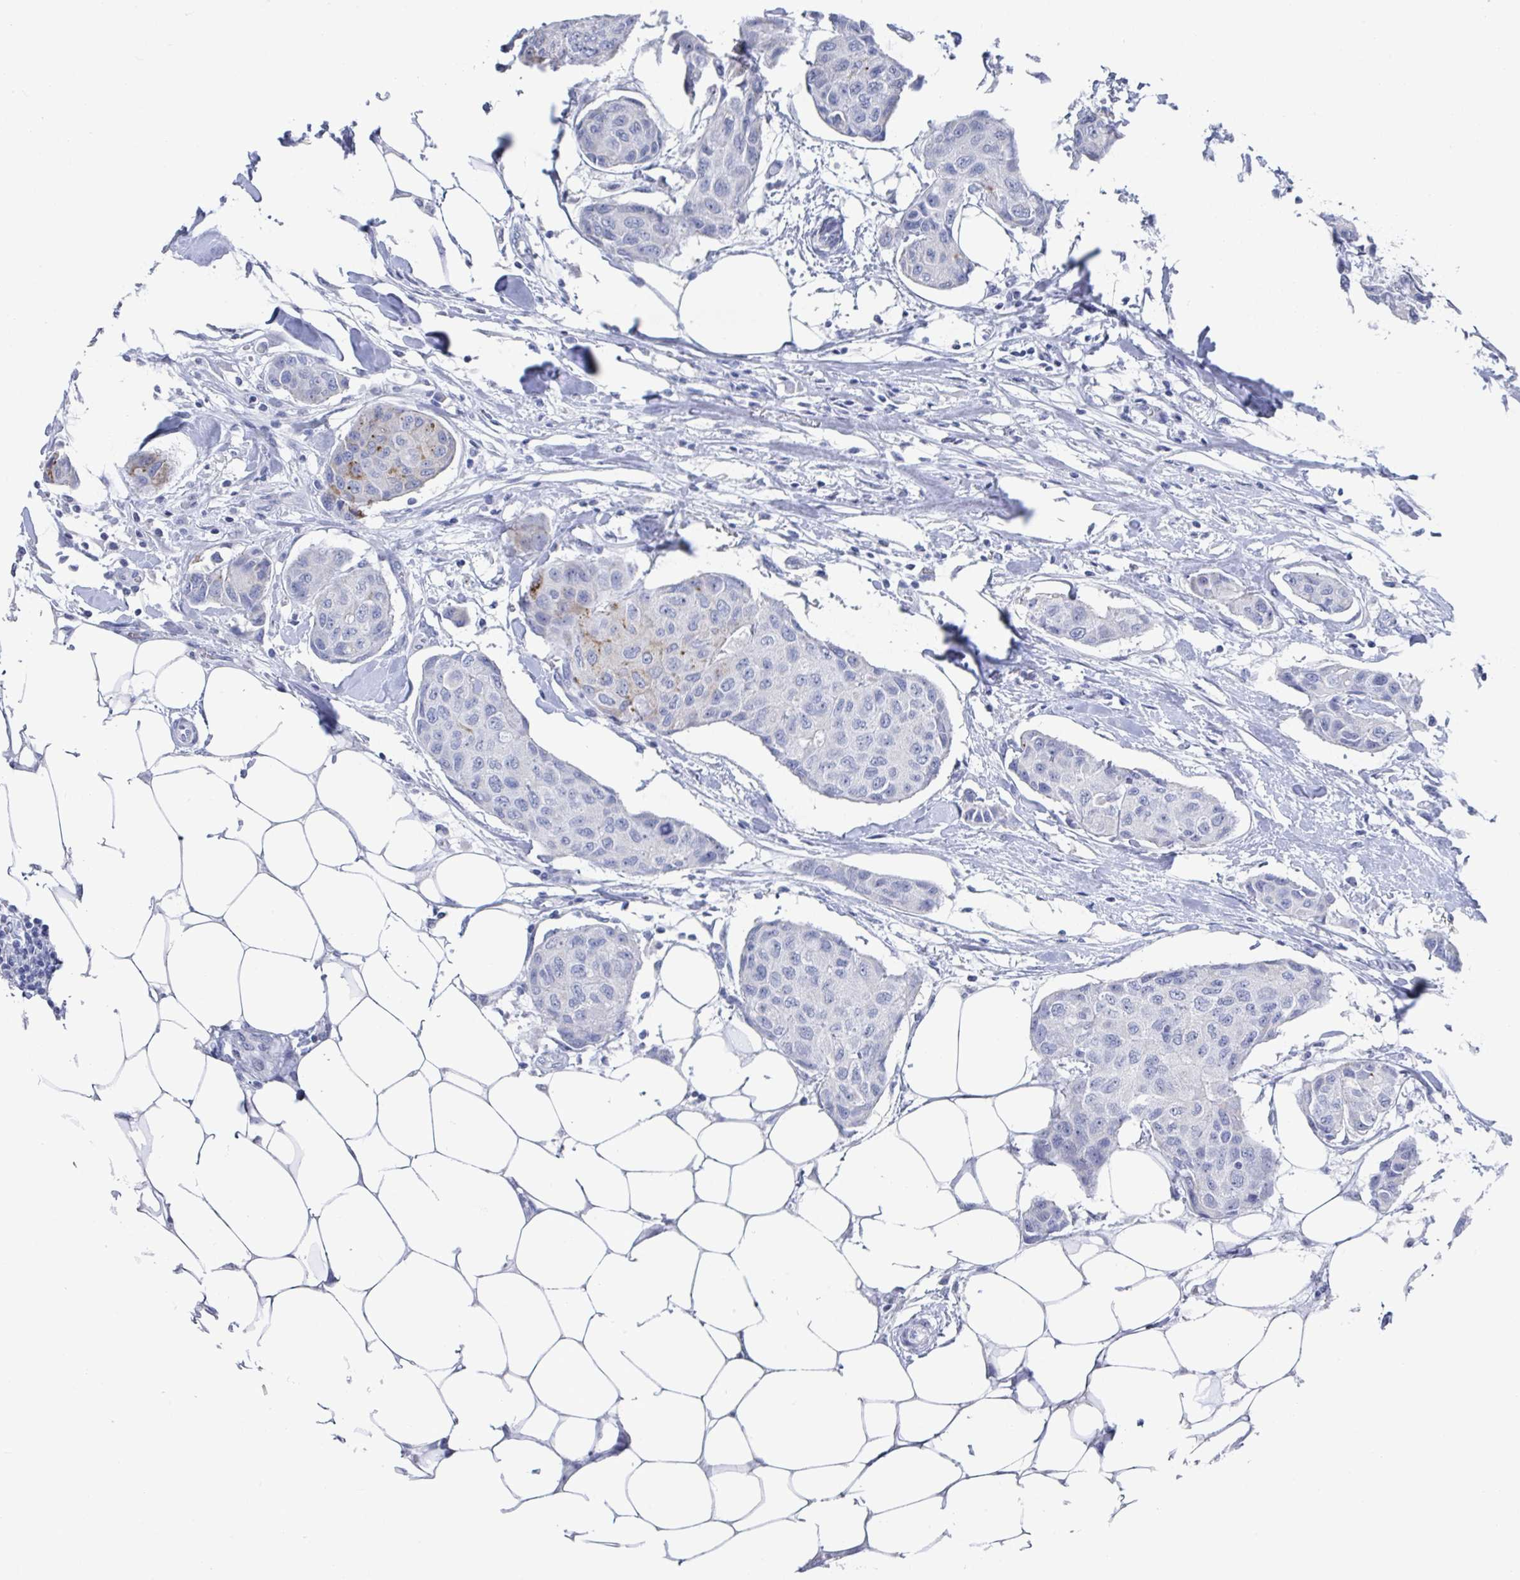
{"staining": {"intensity": "negative", "quantity": "none", "location": "none"}, "tissue": "breast cancer", "cell_type": "Tumor cells", "image_type": "cancer", "snomed": [{"axis": "morphology", "description": "Duct carcinoma"}, {"axis": "topography", "description": "Breast"}, {"axis": "topography", "description": "Lymph node"}], "caption": "DAB immunohistochemical staining of breast cancer demonstrates no significant expression in tumor cells. The staining is performed using DAB (3,3'-diaminobenzidine) brown chromogen with nuclei counter-stained in using hematoxylin.", "gene": "CAMKV", "patient": {"sex": "female", "age": 80}}